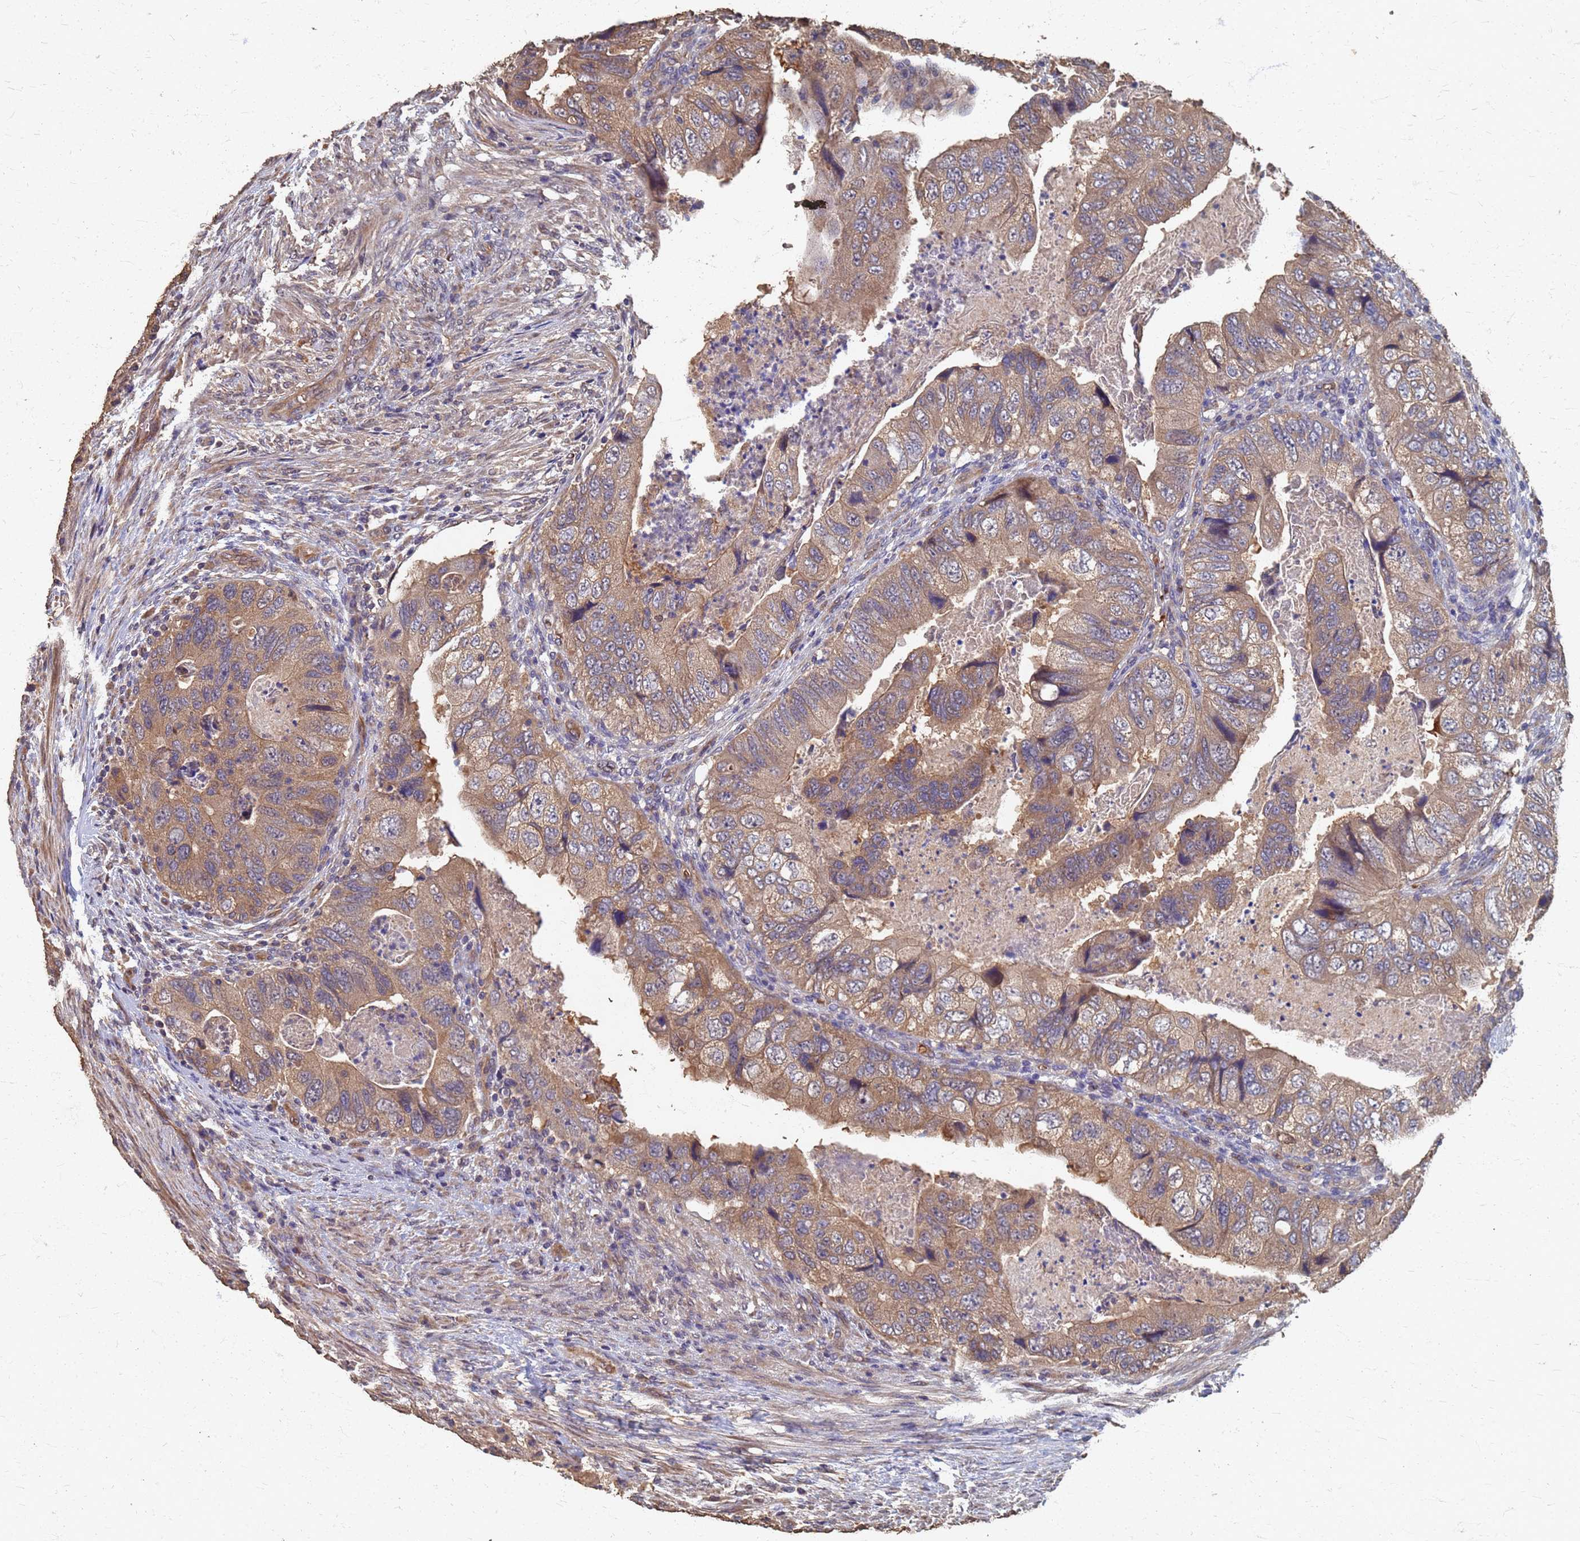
{"staining": {"intensity": "moderate", "quantity": ">75%", "location": "cytoplasmic/membranous"}, "tissue": "colorectal cancer", "cell_type": "Tumor cells", "image_type": "cancer", "snomed": [{"axis": "morphology", "description": "Adenocarcinoma, NOS"}, {"axis": "topography", "description": "Rectum"}], "caption": "Human colorectal cancer stained with a protein marker displays moderate staining in tumor cells.", "gene": "DPH5", "patient": {"sex": "male", "age": 63}}